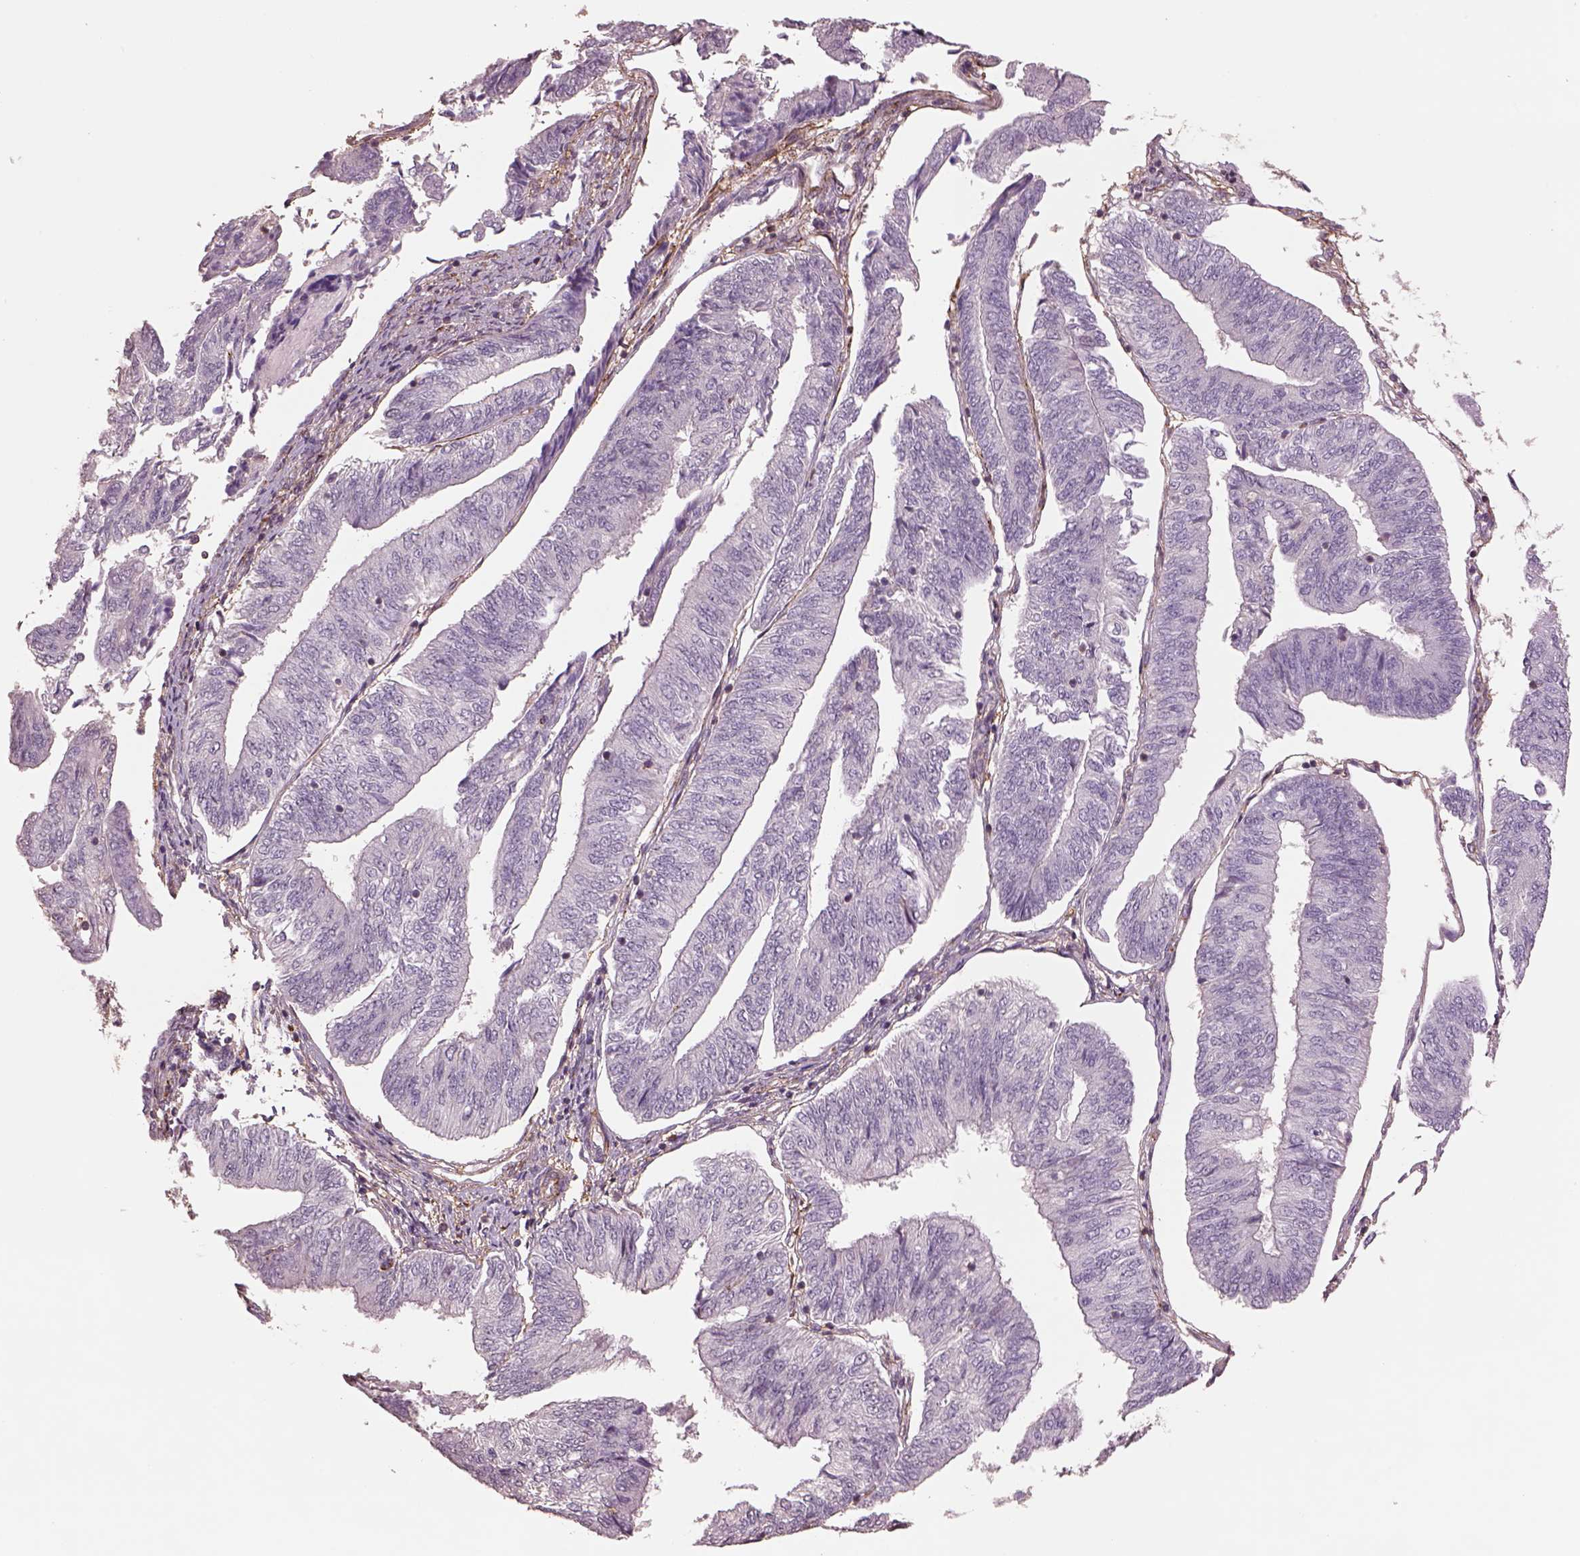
{"staining": {"intensity": "negative", "quantity": "none", "location": "none"}, "tissue": "endometrial cancer", "cell_type": "Tumor cells", "image_type": "cancer", "snomed": [{"axis": "morphology", "description": "Adenocarcinoma, NOS"}, {"axis": "topography", "description": "Endometrium"}], "caption": "Immunohistochemistry of endometrial adenocarcinoma demonstrates no positivity in tumor cells.", "gene": "LIN7A", "patient": {"sex": "female", "age": 58}}